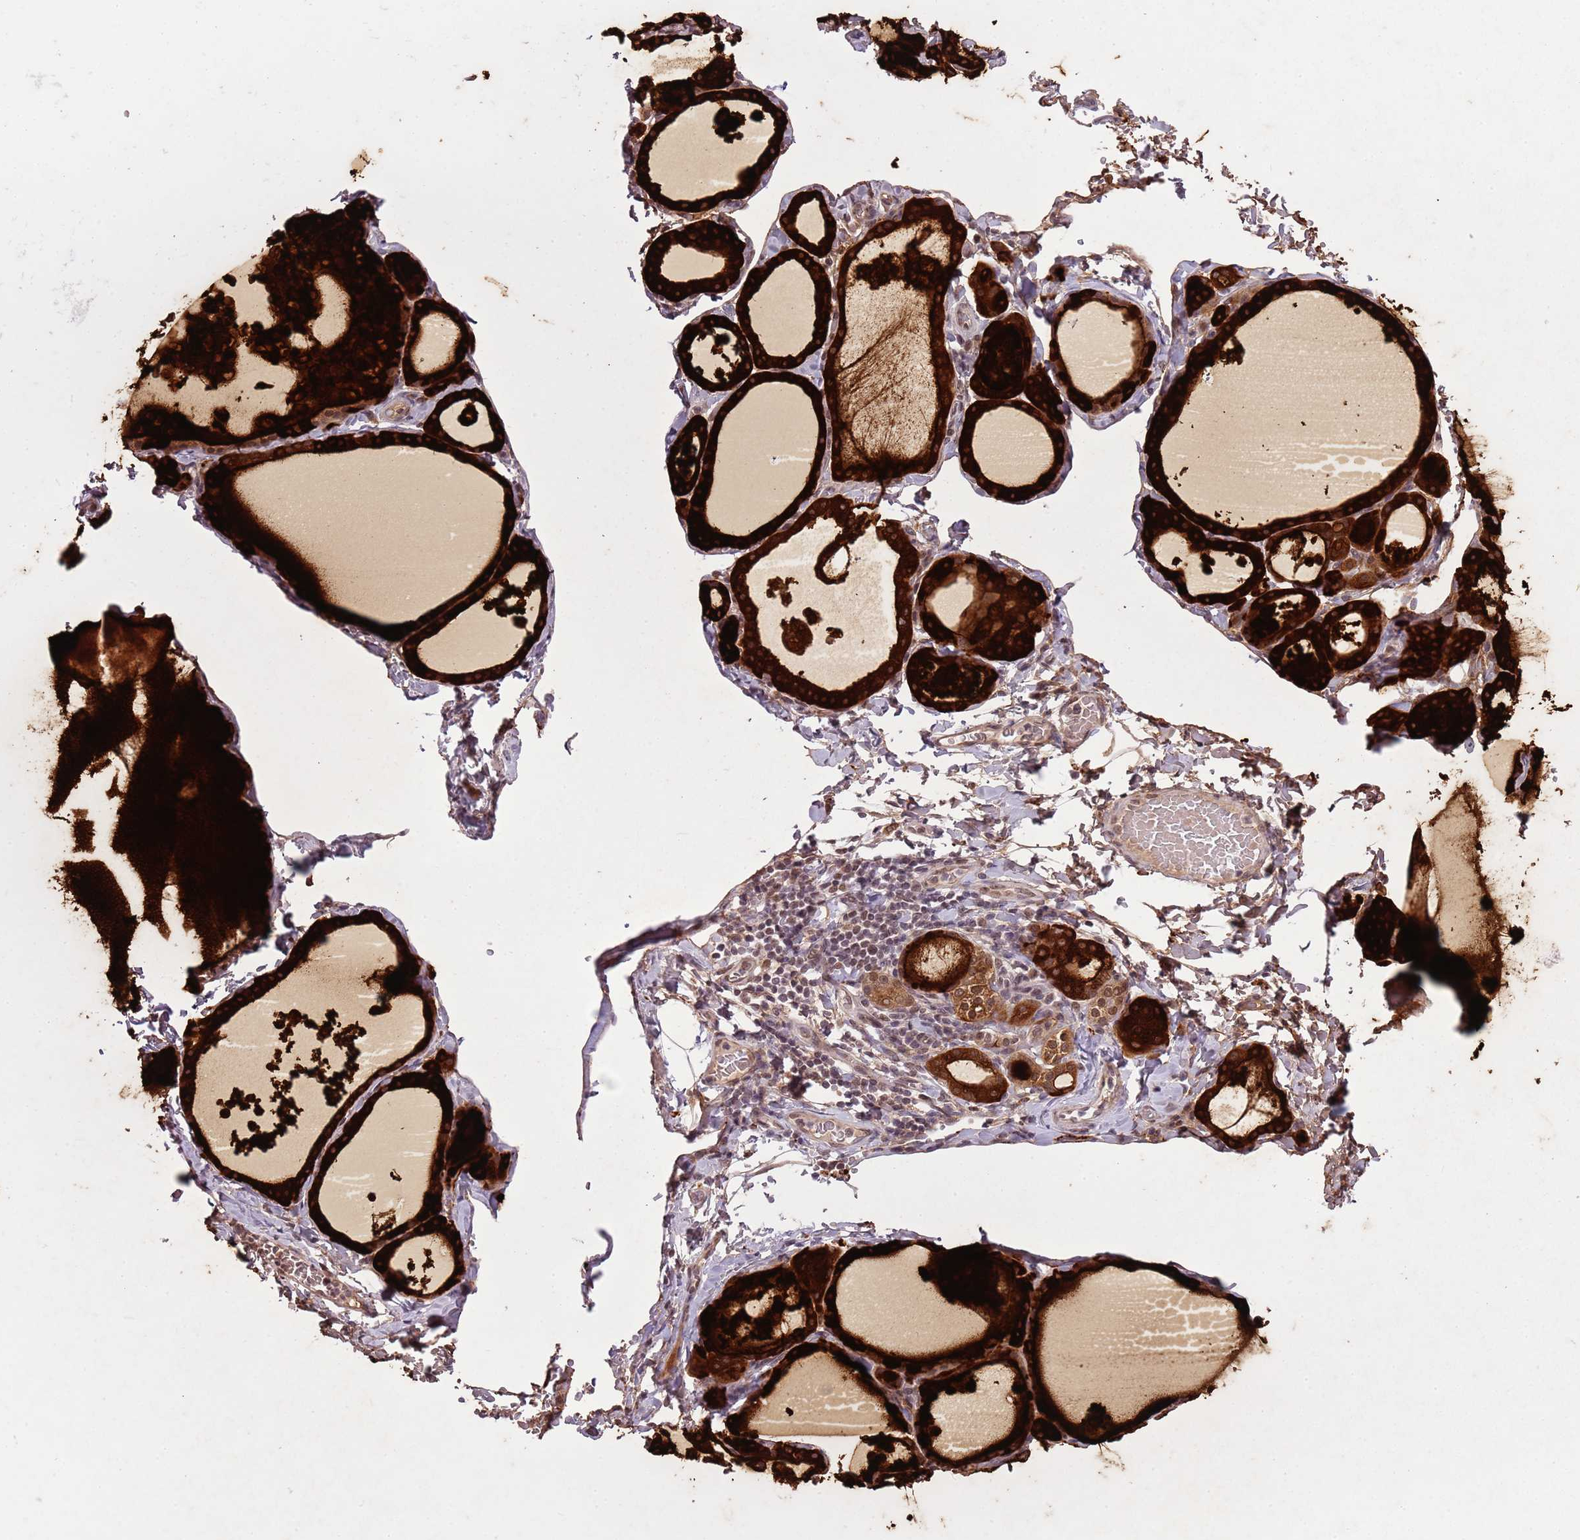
{"staining": {"intensity": "strong", "quantity": "25%-75%", "location": "cytoplasmic/membranous"}, "tissue": "thyroid gland", "cell_type": "Glandular cells", "image_type": "normal", "snomed": [{"axis": "morphology", "description": "Normal tissue, NOS"}, {"axis": "topography", "description": "Thyroid gland"}], "caption": "Protein analysis of benign thyroid gland exhibits strong cytoplasmic/membranous staining in approximately 25%-75% of glandular cells. The staining is performed using DAB brown chromogen to label protein expression. The nuclei are counter-stained blue using hematoxylin.", "gene": "FAM120AOS", "patient": {"sex": "male", "age": 56}}